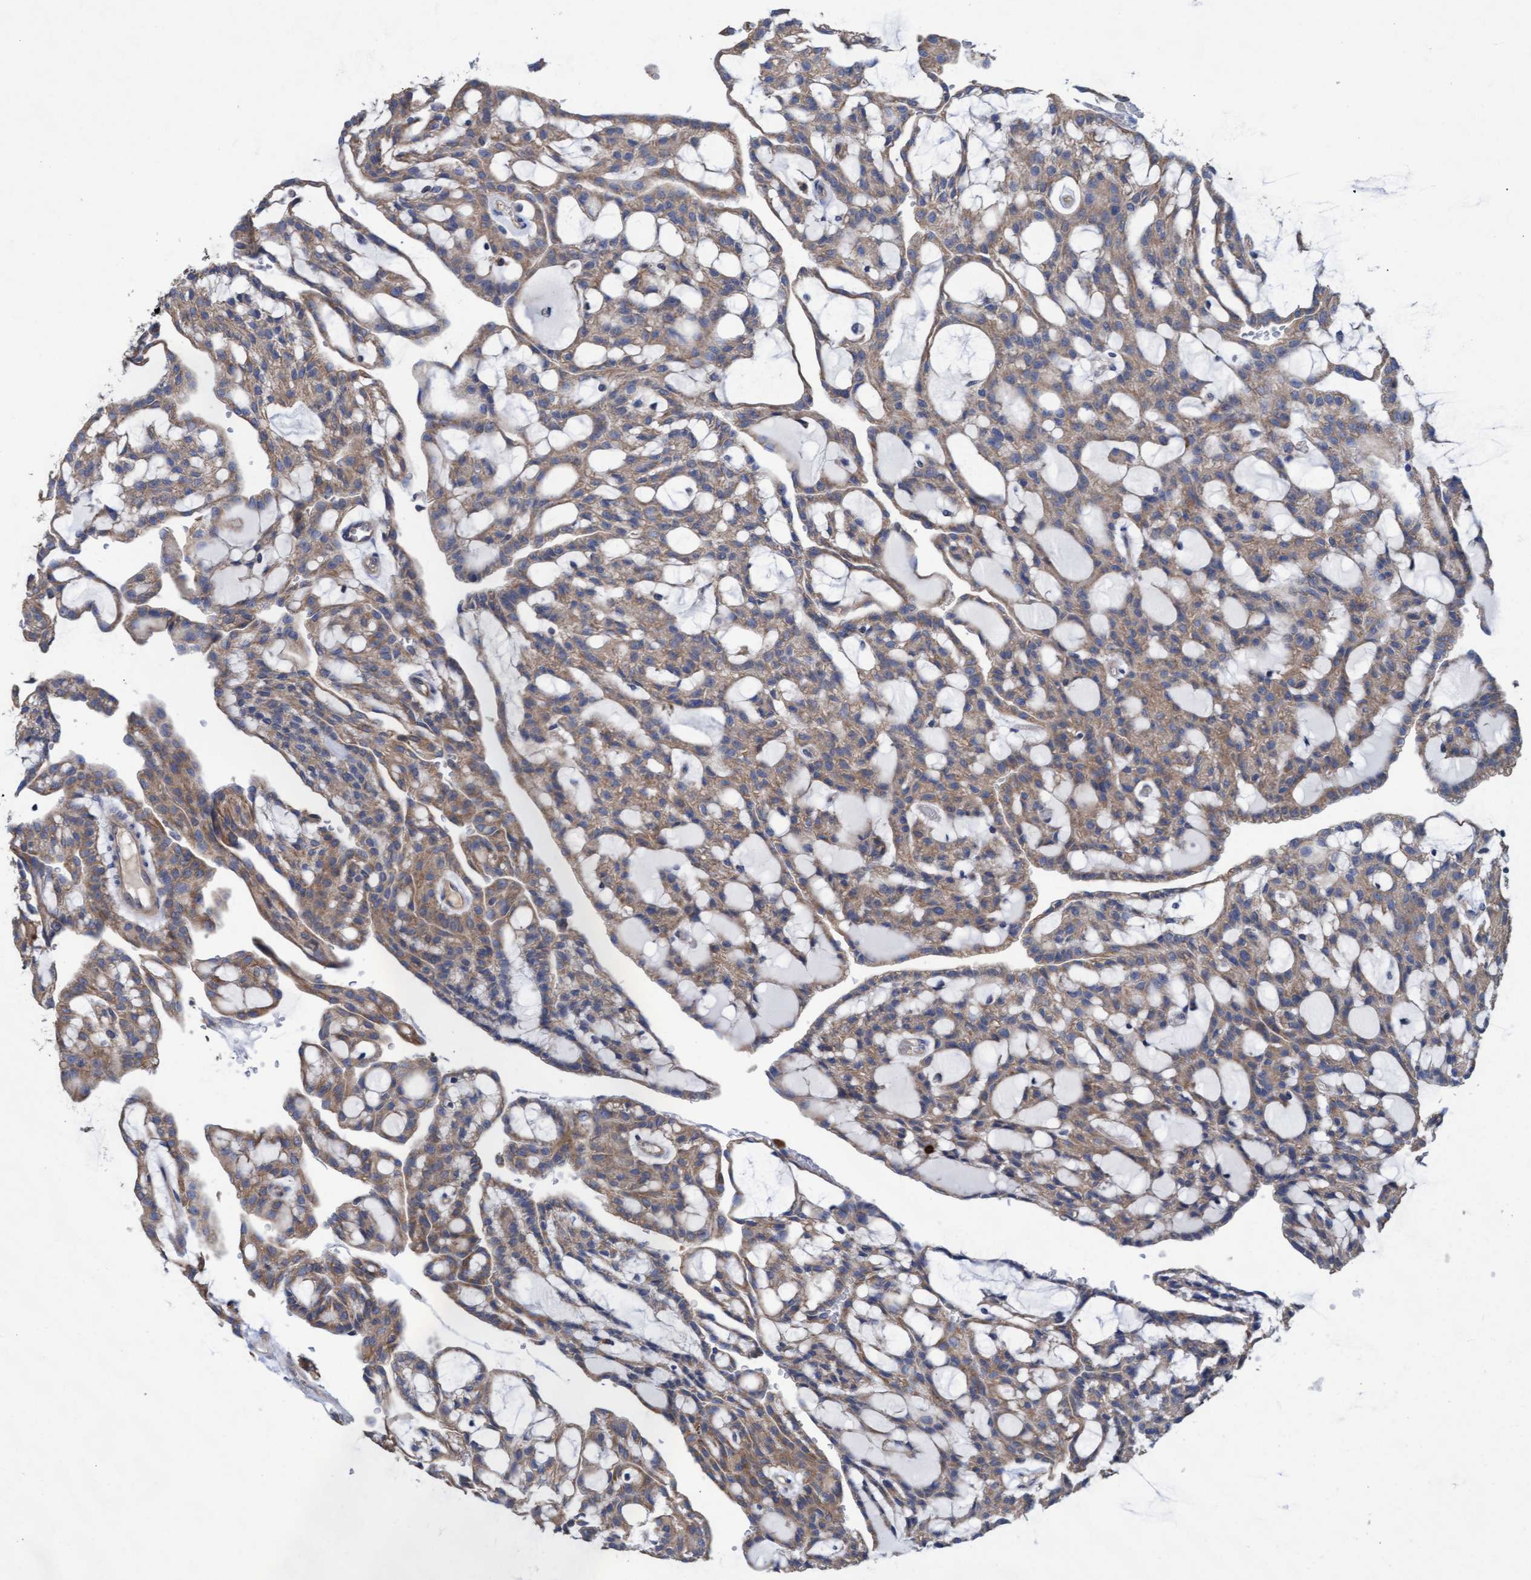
{"staining": {"intensity": "weak", "quantity": ">75%", "location": "cytoplasmic/membranous"}, "tissue": "renal cancer", "cell_type": "Tumor cells", "image_type": "cancer", "snomed": [{"axis": "morphology", "description": "Adenocarcinoma, NOS"}, {"axis": "topography", "description": "Kidney"}], "caption": "Protein staining of renal cancer (adenocarcinoma) tissue shows weak cytoplasmic/membranous expression in approximately >75% of tumor cells.", "gene": "MRPL38", "patient": {"sex": "male", "age": 63}}